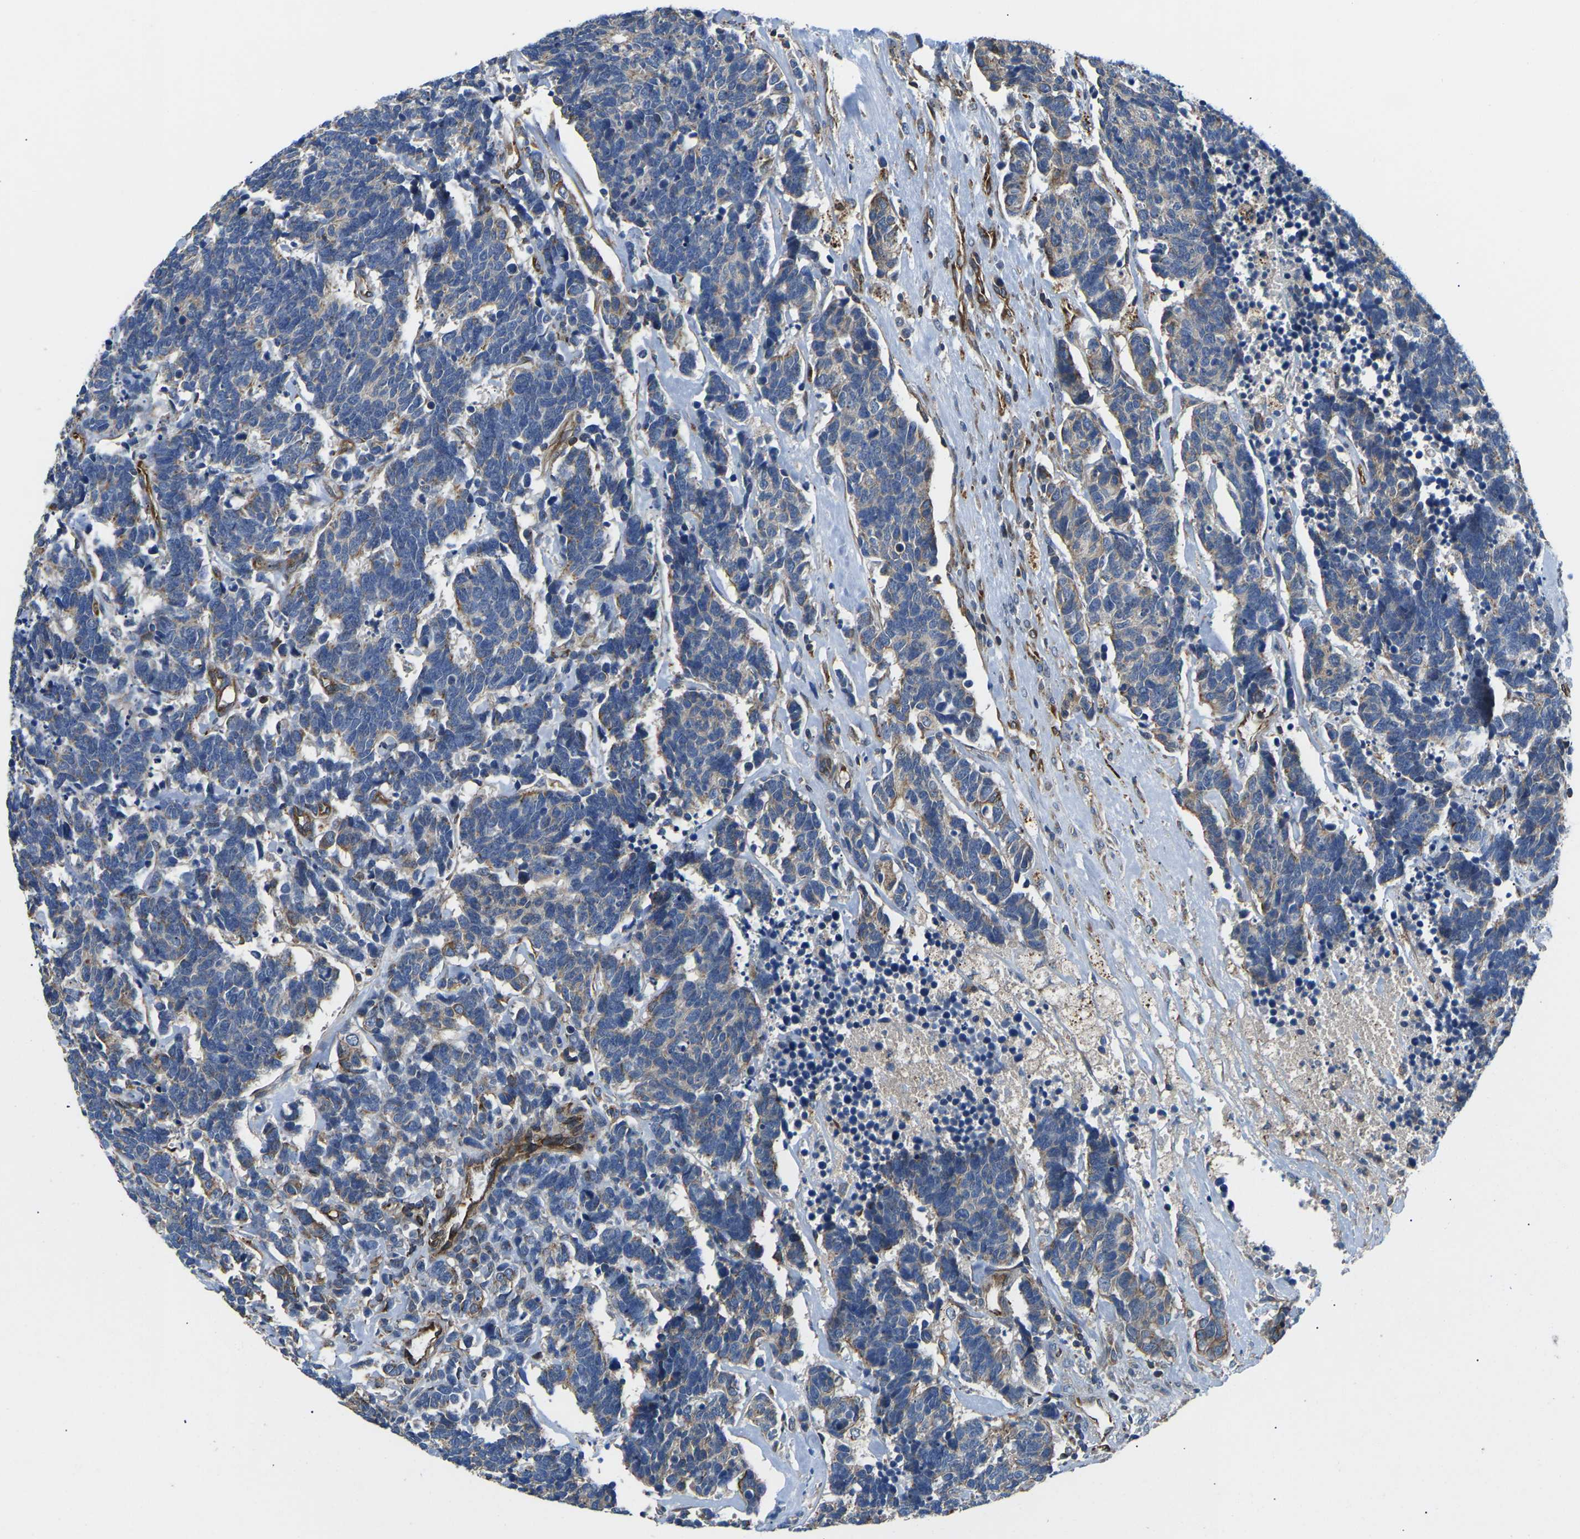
{"staining": {"intensity": "weak", "quantity": "25%-75%", "location": "cytoplasmic/membranous"}, "tissue": "carcinoid", "cell_type": "Tumor cells", "image_type": "cancer", "snomed": [{"axis": "morphology", "description": "Carcinoma, NOS"}, {"axis": "morphology", "description": "Carcinoid, malignant, NOS"}, {"axis": "topography", "description": "Urinary bladder"}], "caption": "Tumor cells display low levels of weak cytoplasmic/membranous staining in approximately 25%-75% of cells in carcinoid. The protein of interest is shown in brown color, while the nuclei are stained blue.", "gene": "KCNJ15", "patient": {"sex": "male", "age": 57}}